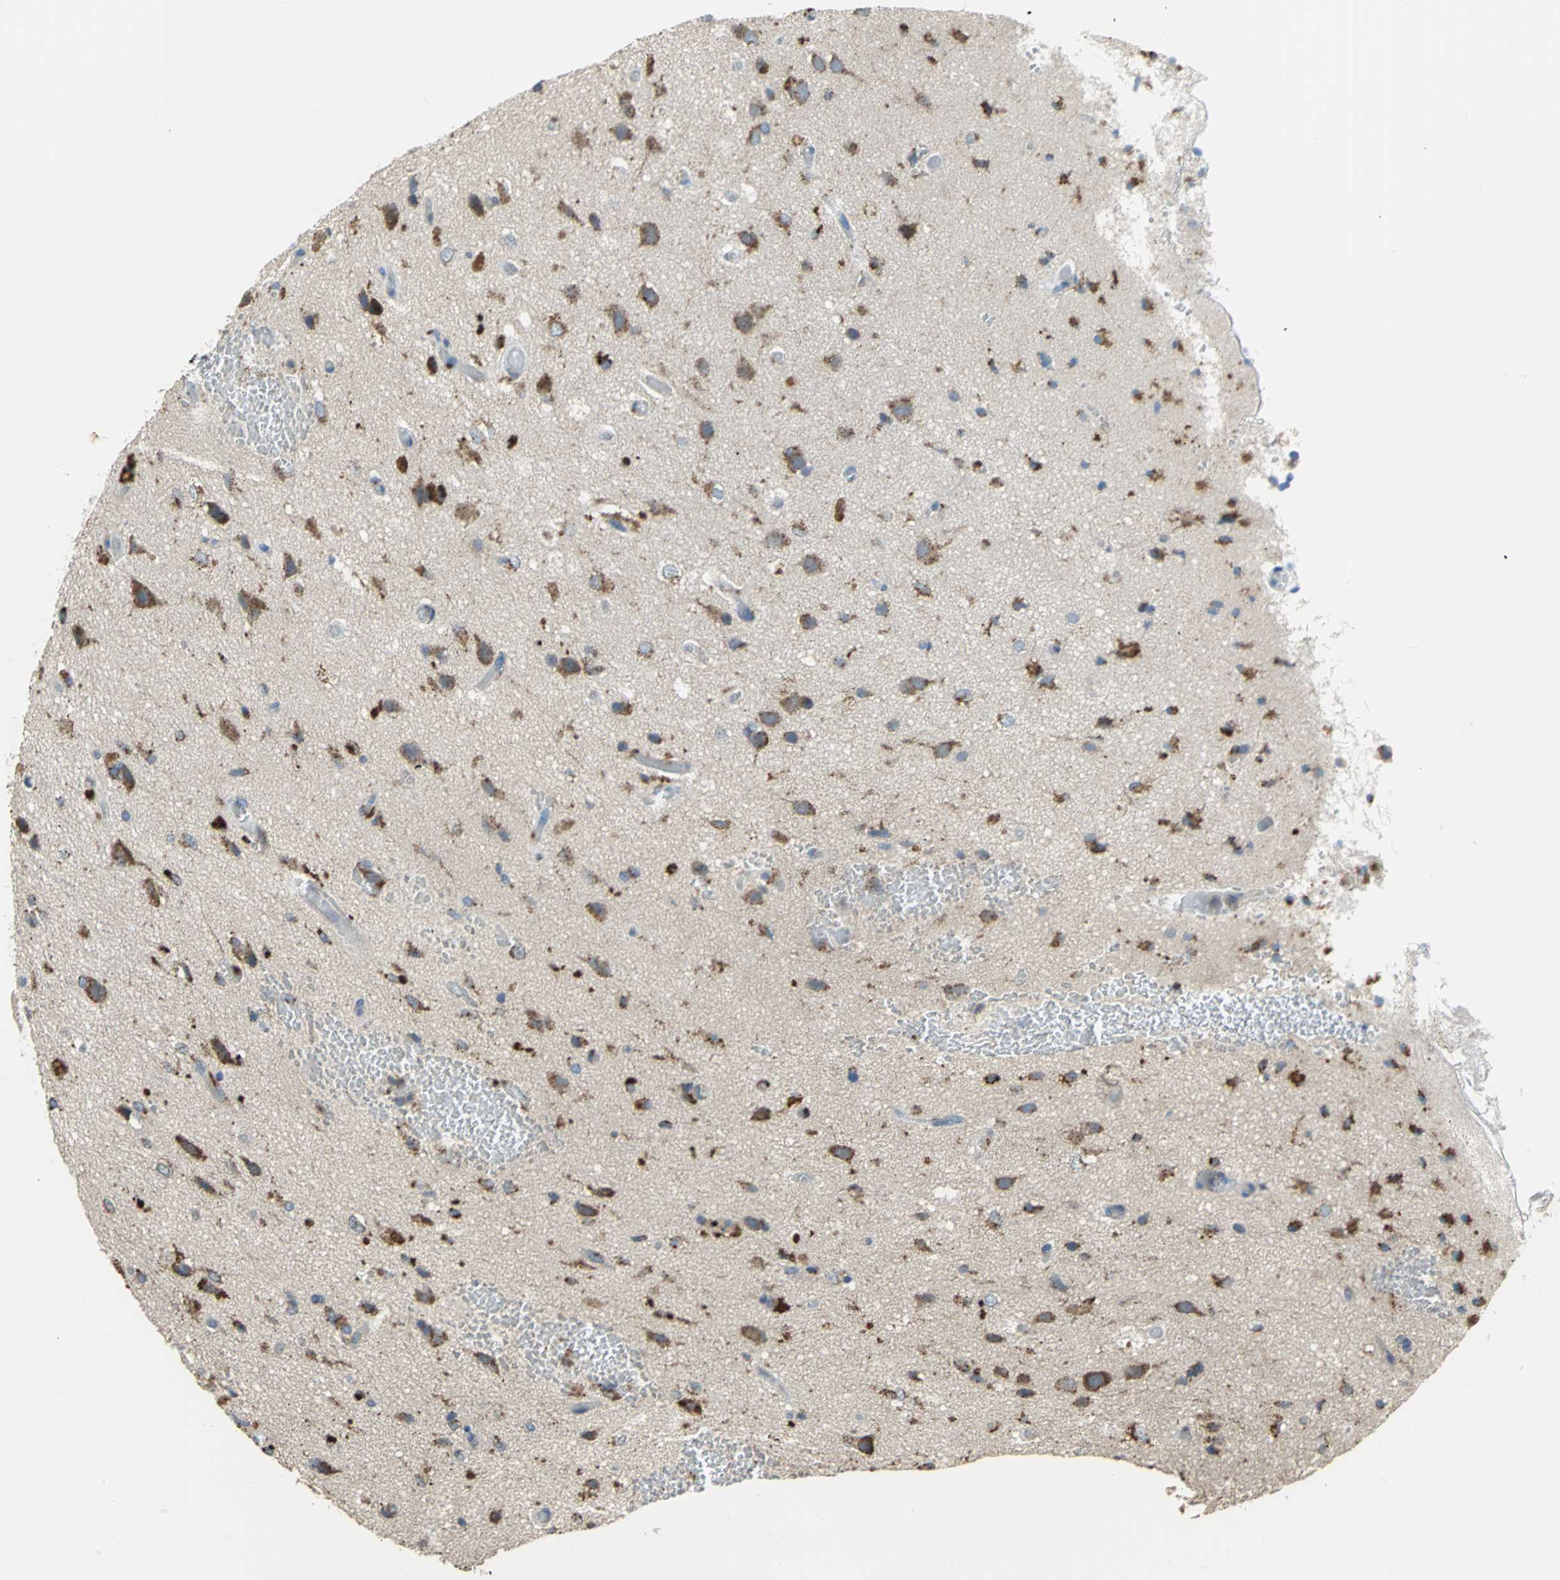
{"staining": {"intensity": "weak", "quantity": "25%-75%", "location": "cytoplasmic/membranous"}, "tissue": "glioma", "cell_type": "Tumor cells", "image_type": "cancer", "snomed": [{"axis": "morphology", "description": "Glioma, malignant, High grade"}, {"axis": "topography", "description": "Brain"}], "caption": "A micrograph of malignant glioma (high-grade) stained for a protein demonstrates weak cytoplasmic/membranous brown staining in tumor cells.", "gene": "DIAPH2", "patient": {"sex": "male", "age": 47}}